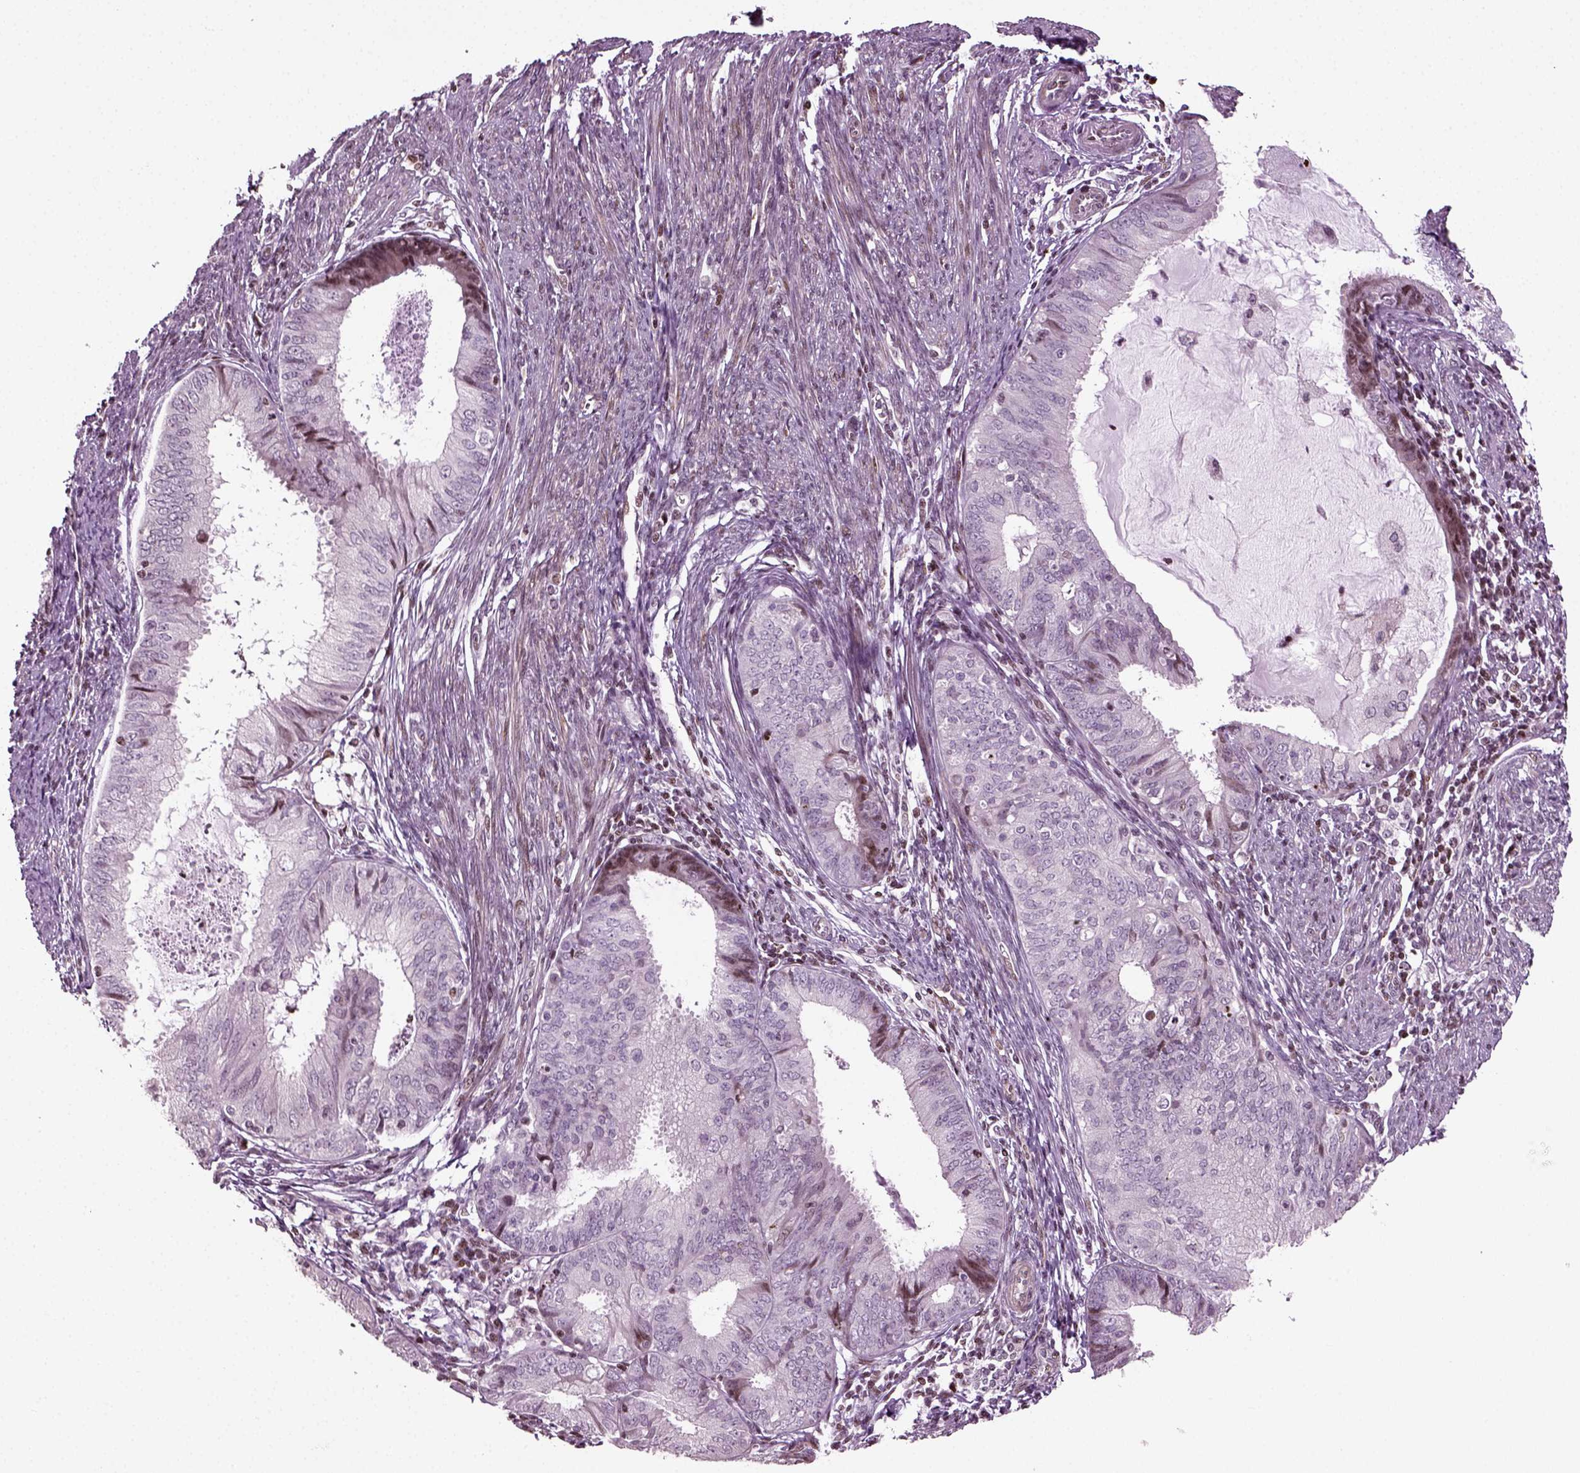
{"staining": {"intensity": "negative", "quantity": "none", "location": "none"}, "tissue": "endometrial cancer", "cell_type": "Tumor cells", "image_type": "cancer", "snomed": [{"axis": "morphology", "description": "Adenocarcinoma, NOS"}, {"axis": "topography", "description": "Endometrium"}], "caption": "There is no significant positivity in tumor cells of endometrial cancer (adenocarcinoma). (DAB (3,3'-diaminobenzidine) immunohistochemistry with hematoxylin counter stain).", "gene": "HEYL", "patient": {"sex": "female", "age": 57}}